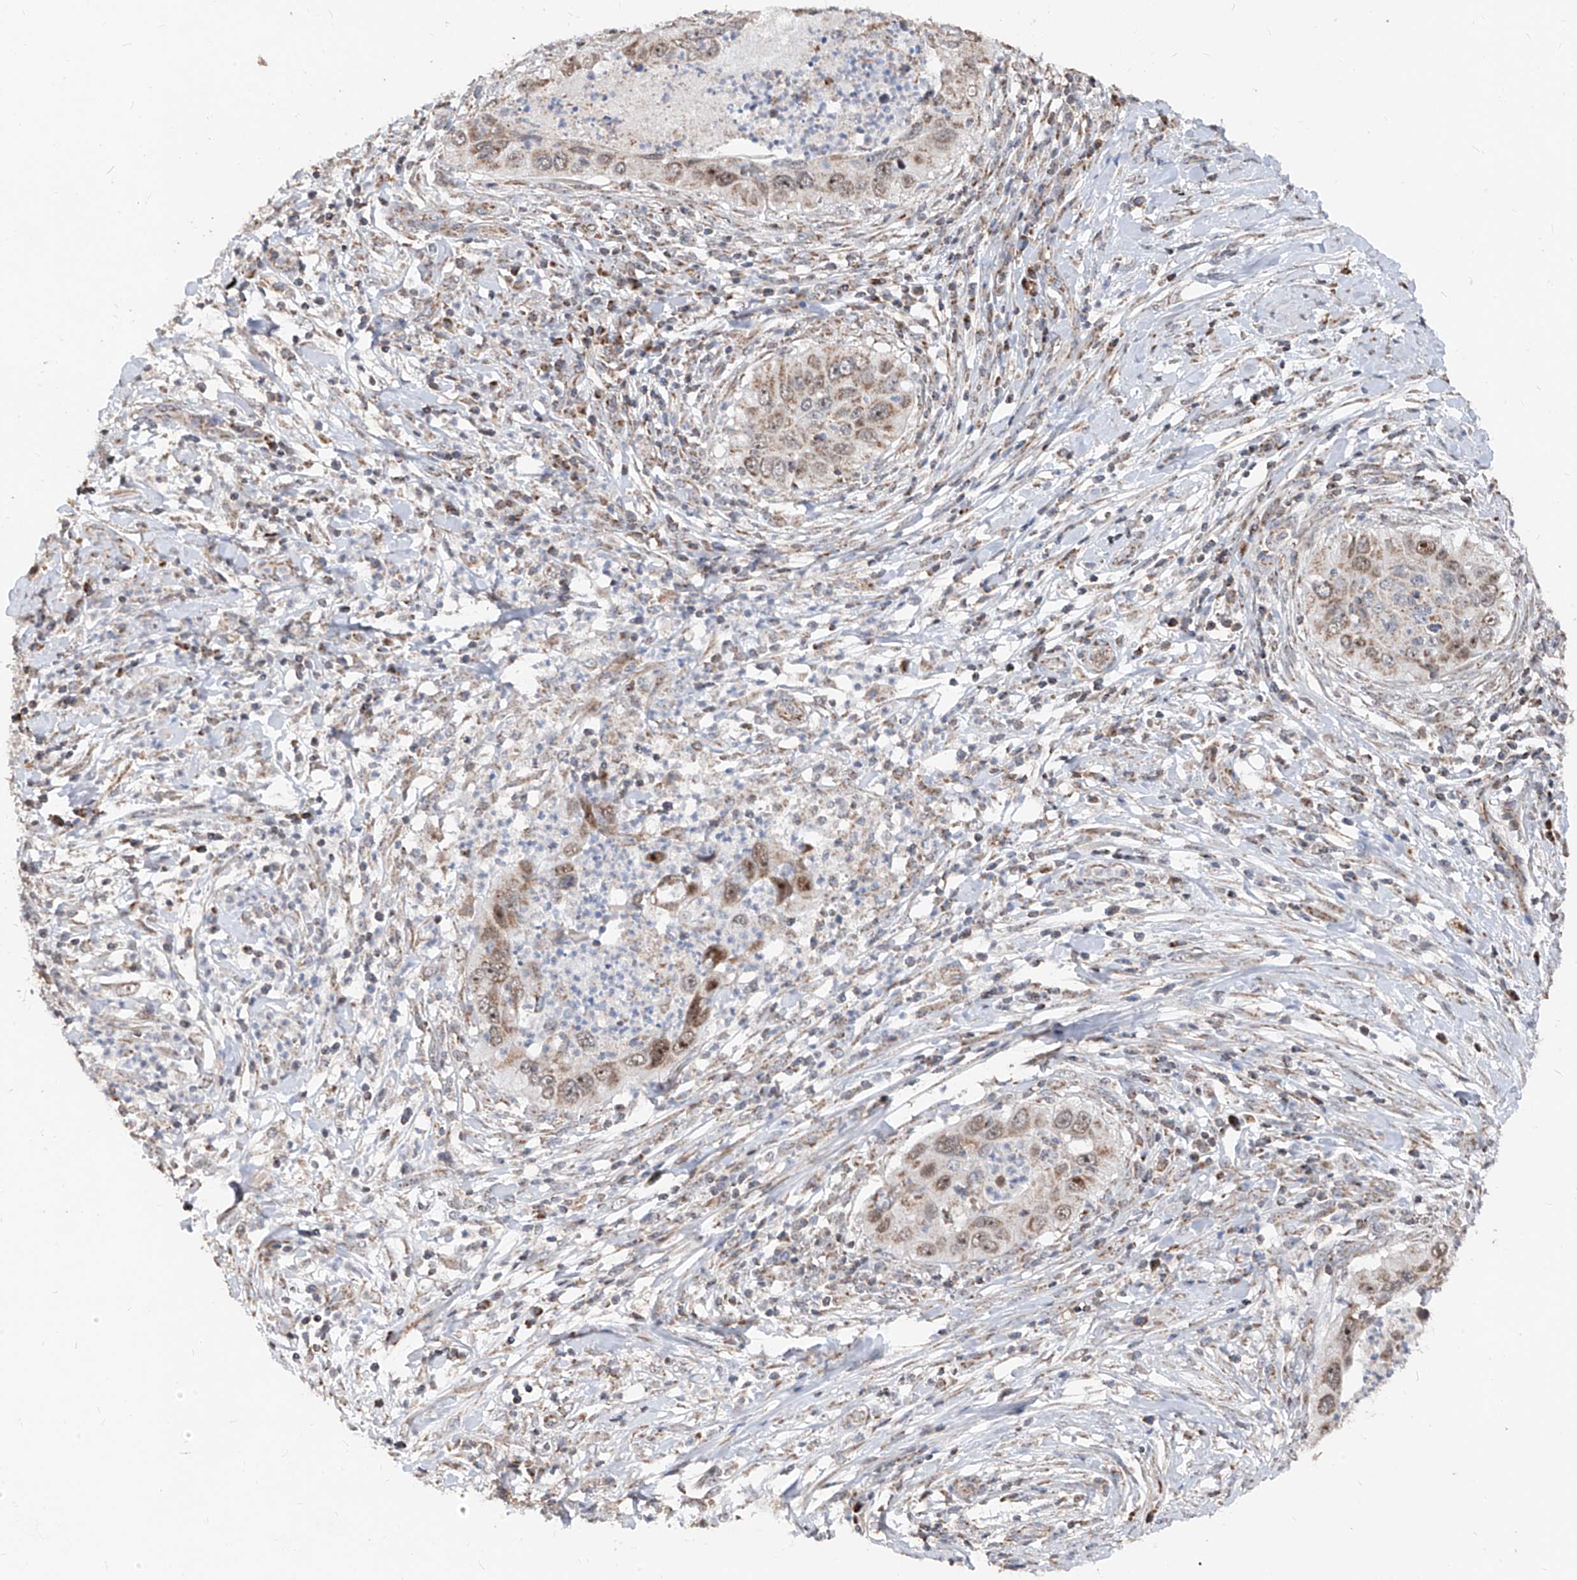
{"staining": {"intensity": "weak", "quantity": ">75%", "location": "cytoplasmic/membranous"}, "tissue": "cervical cancer", "cell_type": "Tumor cells", "image_type": "cancer", "snomed": [{"axis": "morphology", "description": "Squamous cell carcinoma, NOS"}, {"axis": "topography", "description": "Cervix"}], "caption": "IHC staining of squamous cell carcinoma (cervical), which reveals low levels of weak cytoplasmic/membranous expression in about >75% of tumor cells indicating weak cytoplasmic/membranous protein staining. The staining was performed using DAB (brown) for protein detection and nuclei were counterstained in hematoxylin (blue).", "gene": "NDUFB3", "patient": {"sex": "female", "age": 38}}